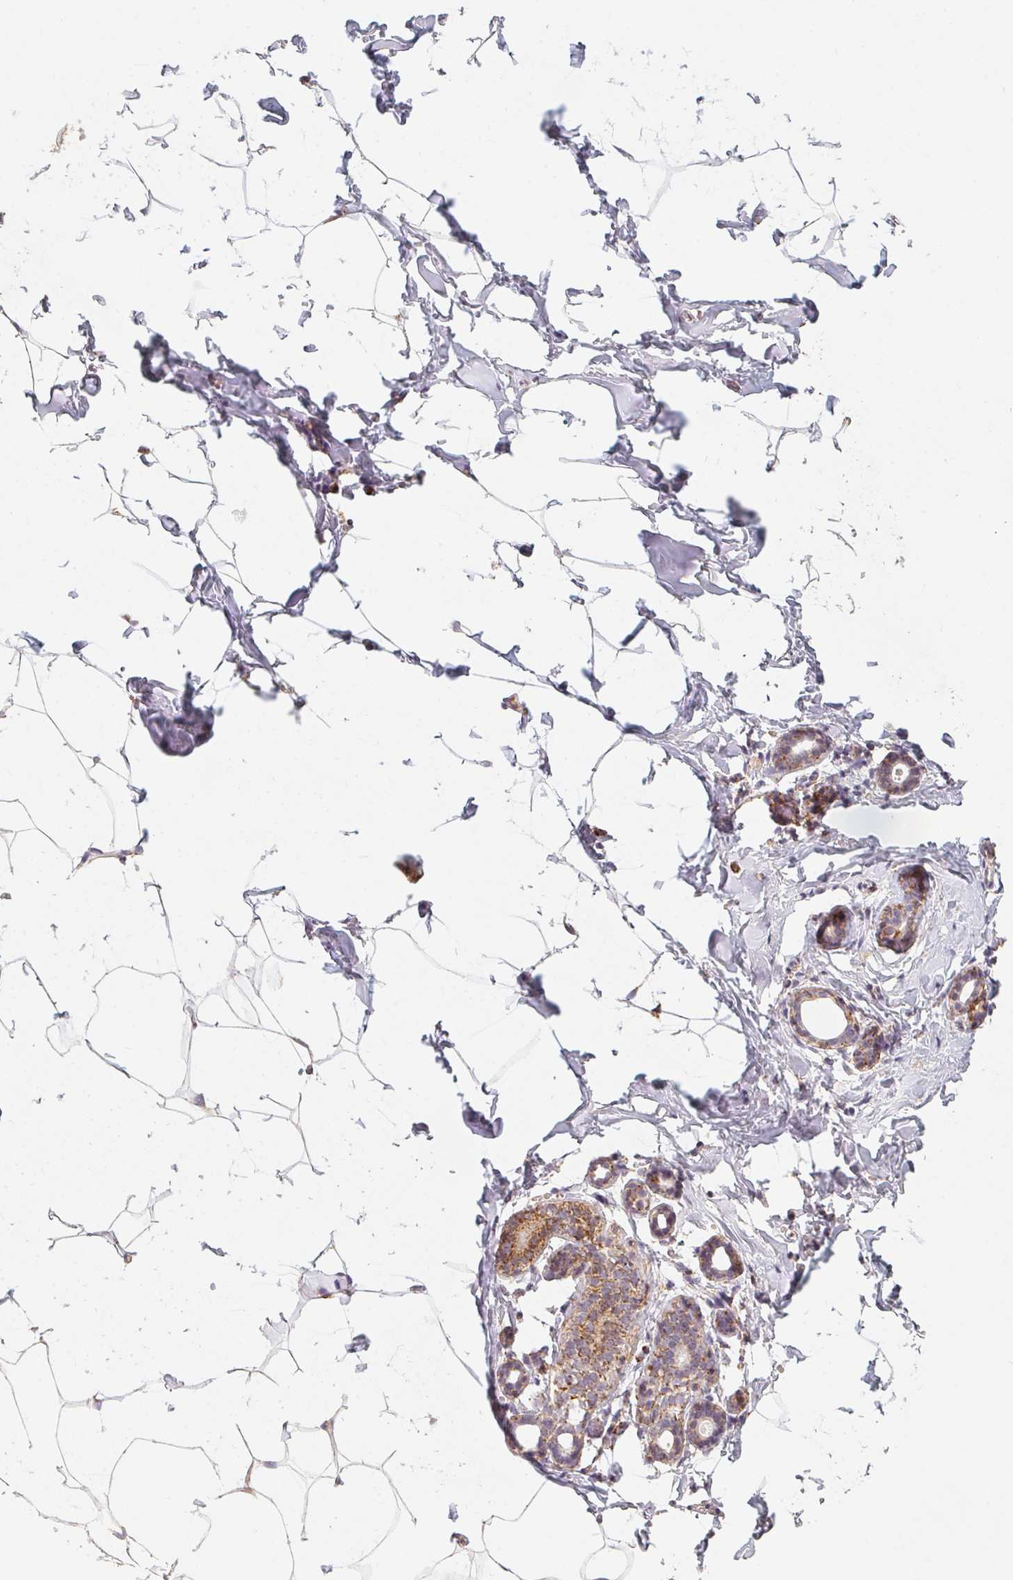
{"staining": {"intensity": "moderate", "quantity": "25%-75%", "location": "cytoplasmic/membranous"}, "tissue": "breast", "cell_type": "Adipocytes", "image_type": "normal", "snomed": [{"axis": "morphology", "description": "Normal tissue, NOS"}, {"axis": "topography", "description": "Breast"}], "caption": "This is a histology image of immunohistochemistry staining of normal breast, which shows moderate positivity in the cytoplasmic/membranous of adipocytes.", "gene": "NDUFS6", "patient": {"sex": "female", "age": 32}}